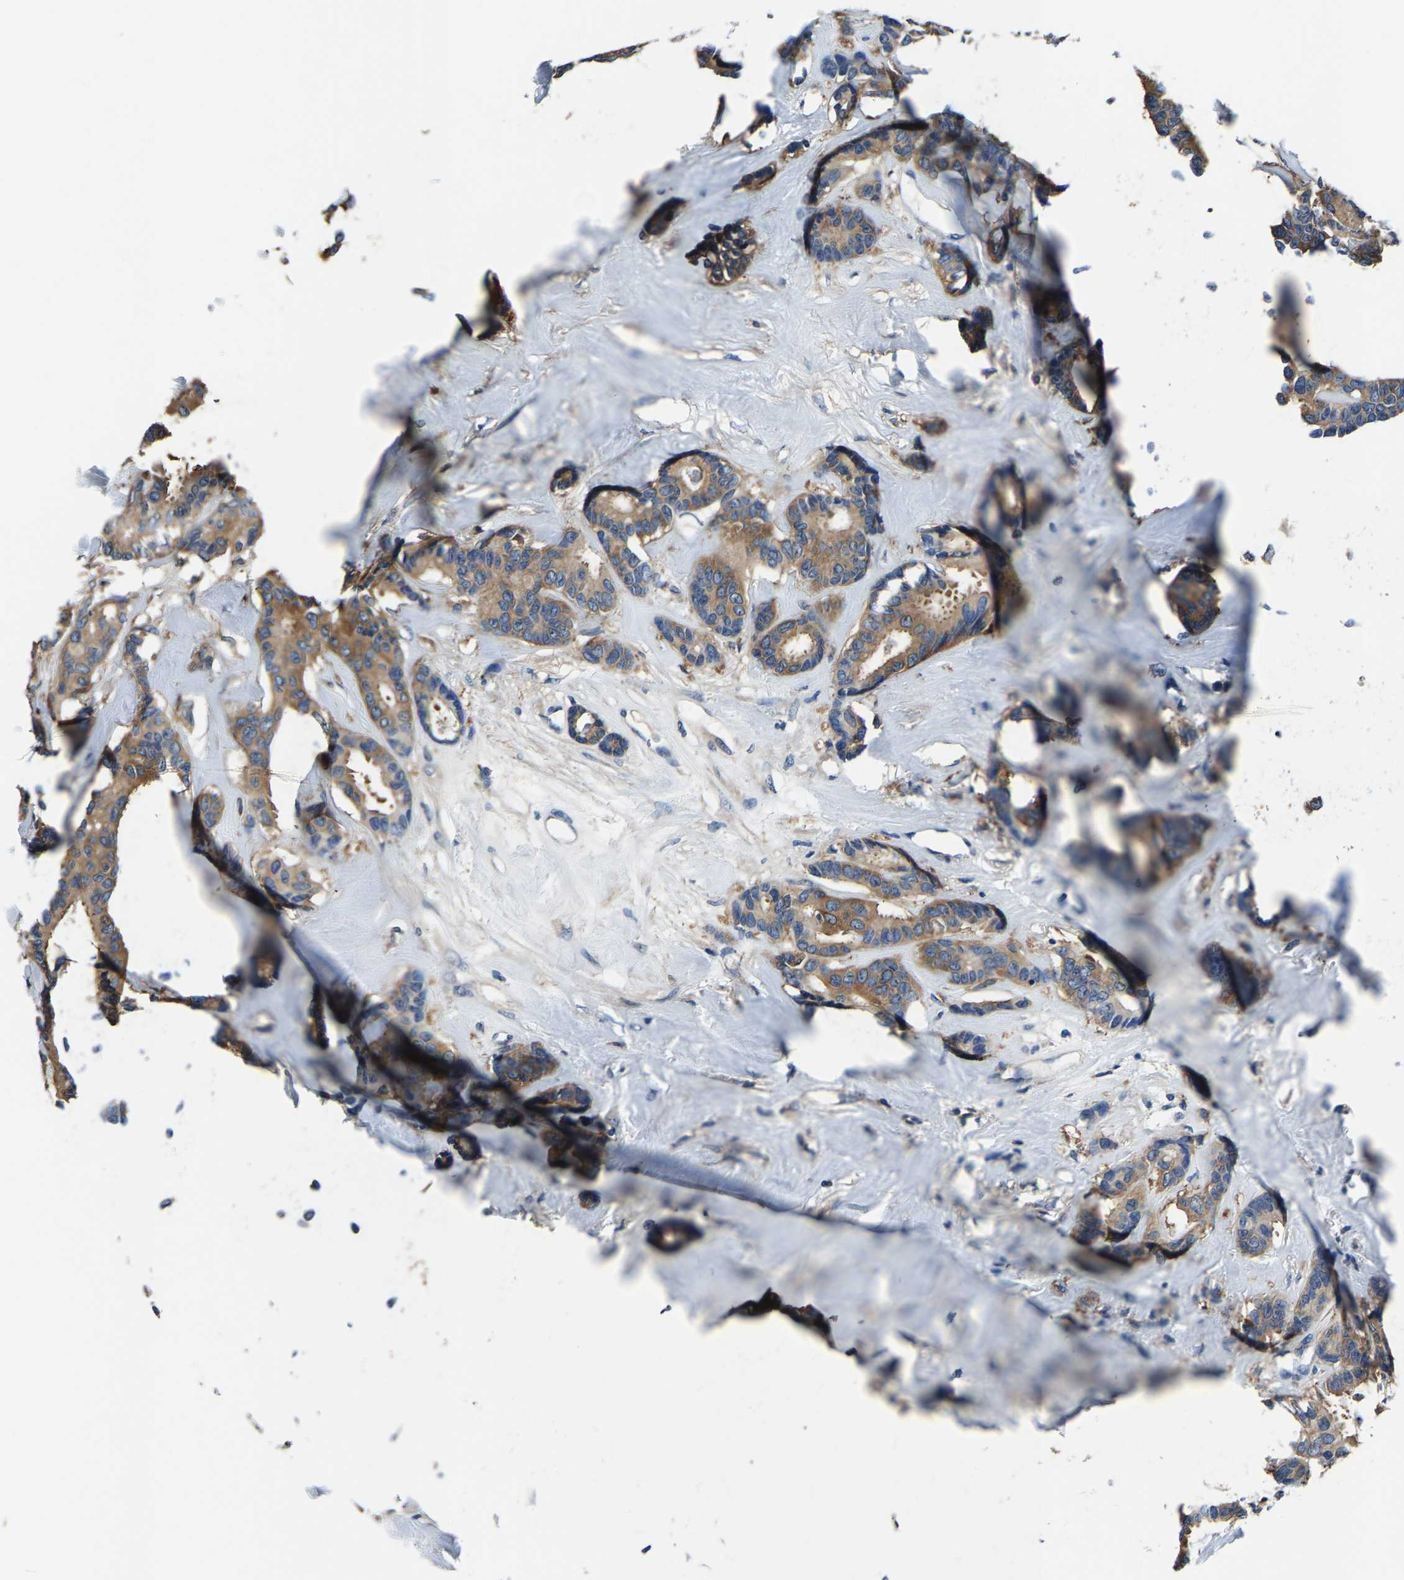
{"staining": {"intensity": "moderate", "quantity": ">75%", "location": "cytoplasmic/membranous"}, "tissue": "breast cancer", "cell_type": "Tumor cells", "image_type": "cancer", "snomed": [{"axis": "morphology", "description": "Duct carcinoma"}, {"axis": "topography", "description": "Breast"}], "caption": "A brown stain labels moderate cytoplasmic/membranous expression of a protein in breast cancer tumor cells. The staining is performed using DAB (3,3'-diaminobenzidine) brown chromogen to label protein expression. The nuclei are counter-stained blue using hematoxylin.", "gene": "ALDOB", "patient": {"sex": "female", "age": 87}}